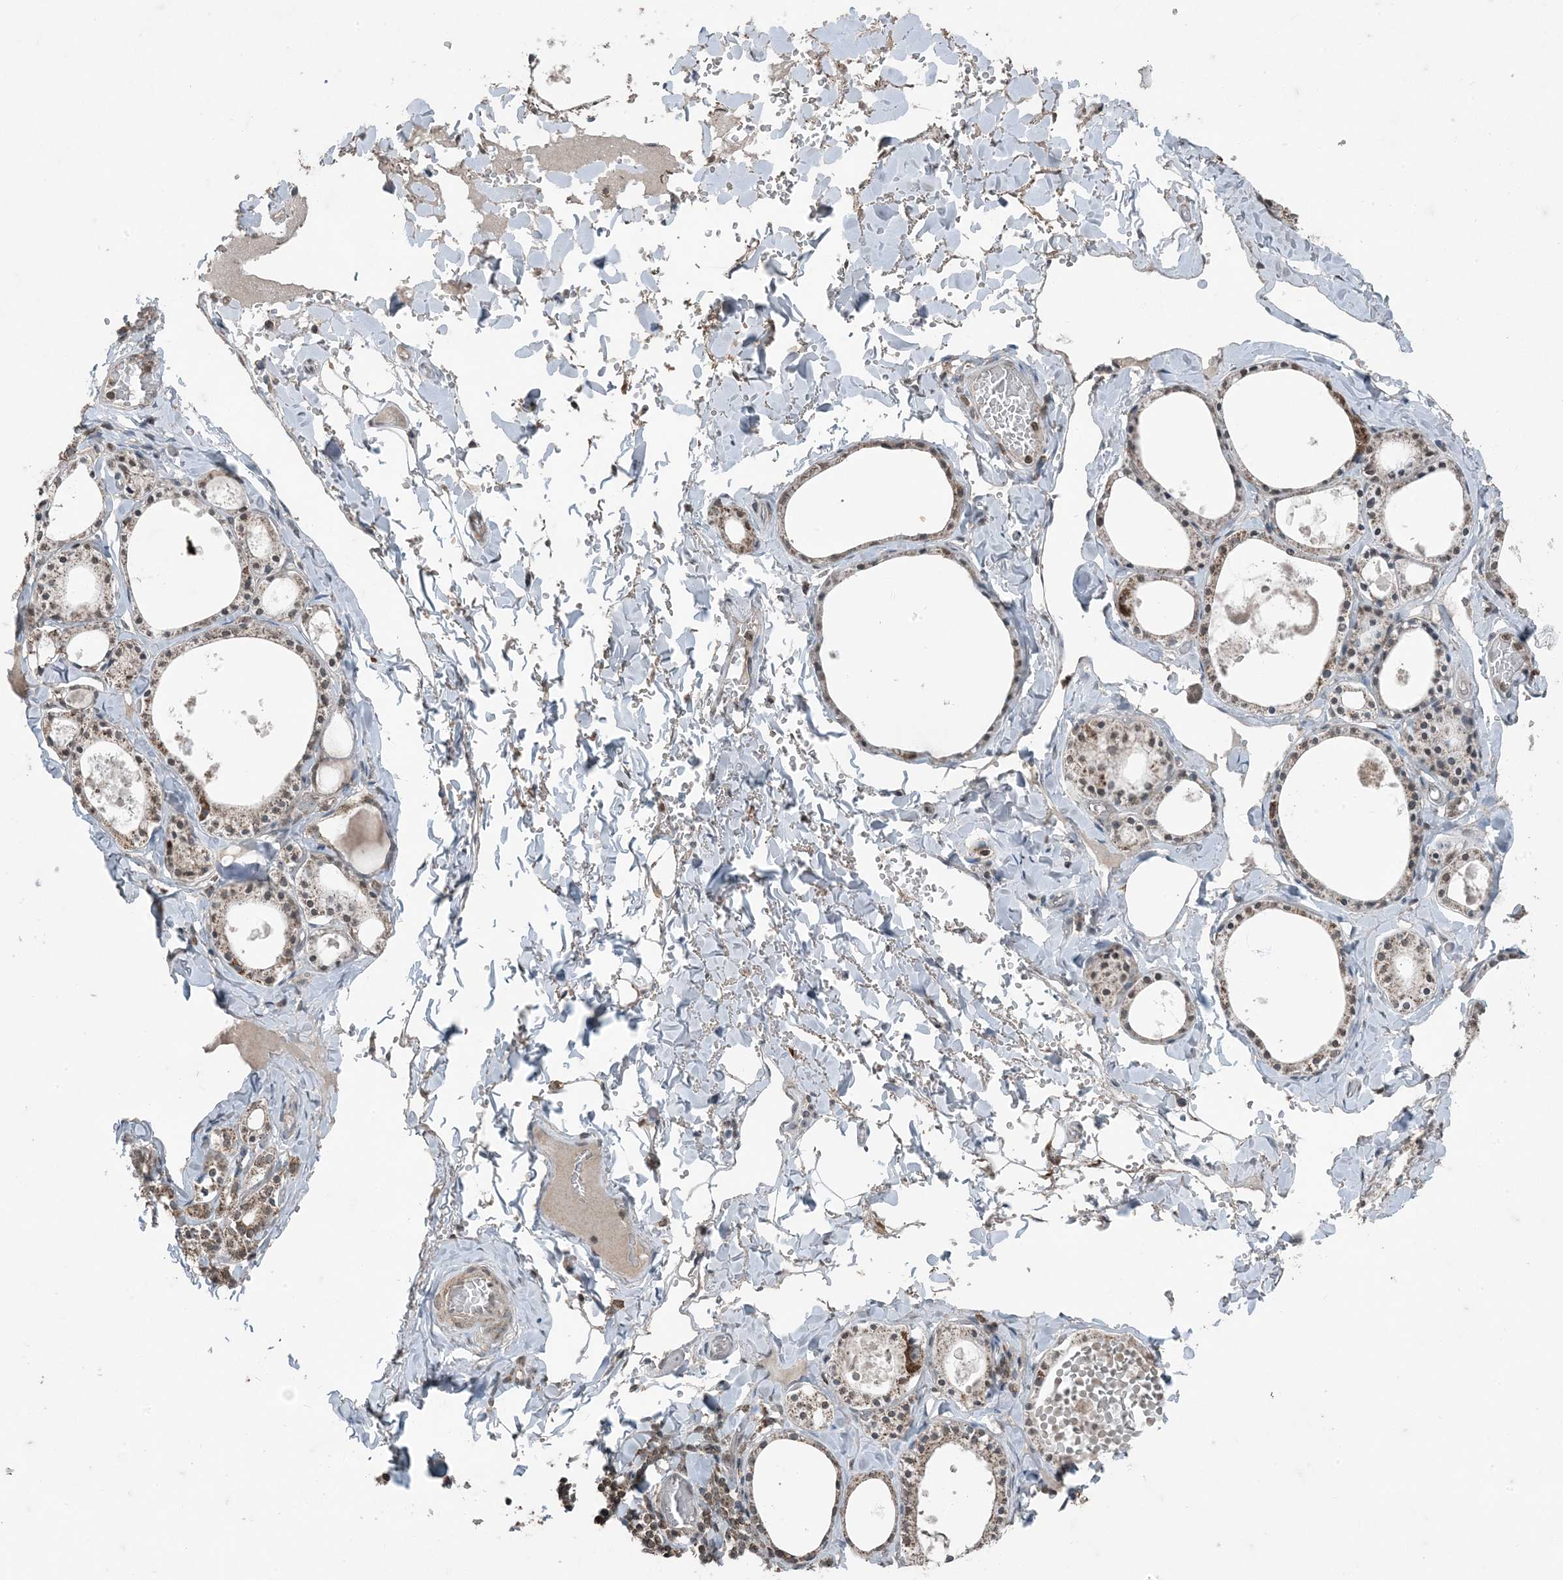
{"staining": {"intensity": "moderate", "quantity": "25%-75%", "location": "cytoplasmic/membranous"}, "tissue": "thyroid gland", "cell_type": "Glandular cells", "image_type": "normal", "snomed": [{"axis": "morphology", "description": "Normal tissue, NOS"}, {"axis": "topography", "description": "Thyroid gland"}], "caption": "Immunohistochemistry (IHC) image of normal thyroid gland stained for a protein (brown), which shows medium levels of moderate cytoplasmic/membranous staining in about 25%-75% of glandular cells.", "gene": "GNL1", "patient": {"sex": "male", "age": 56}}